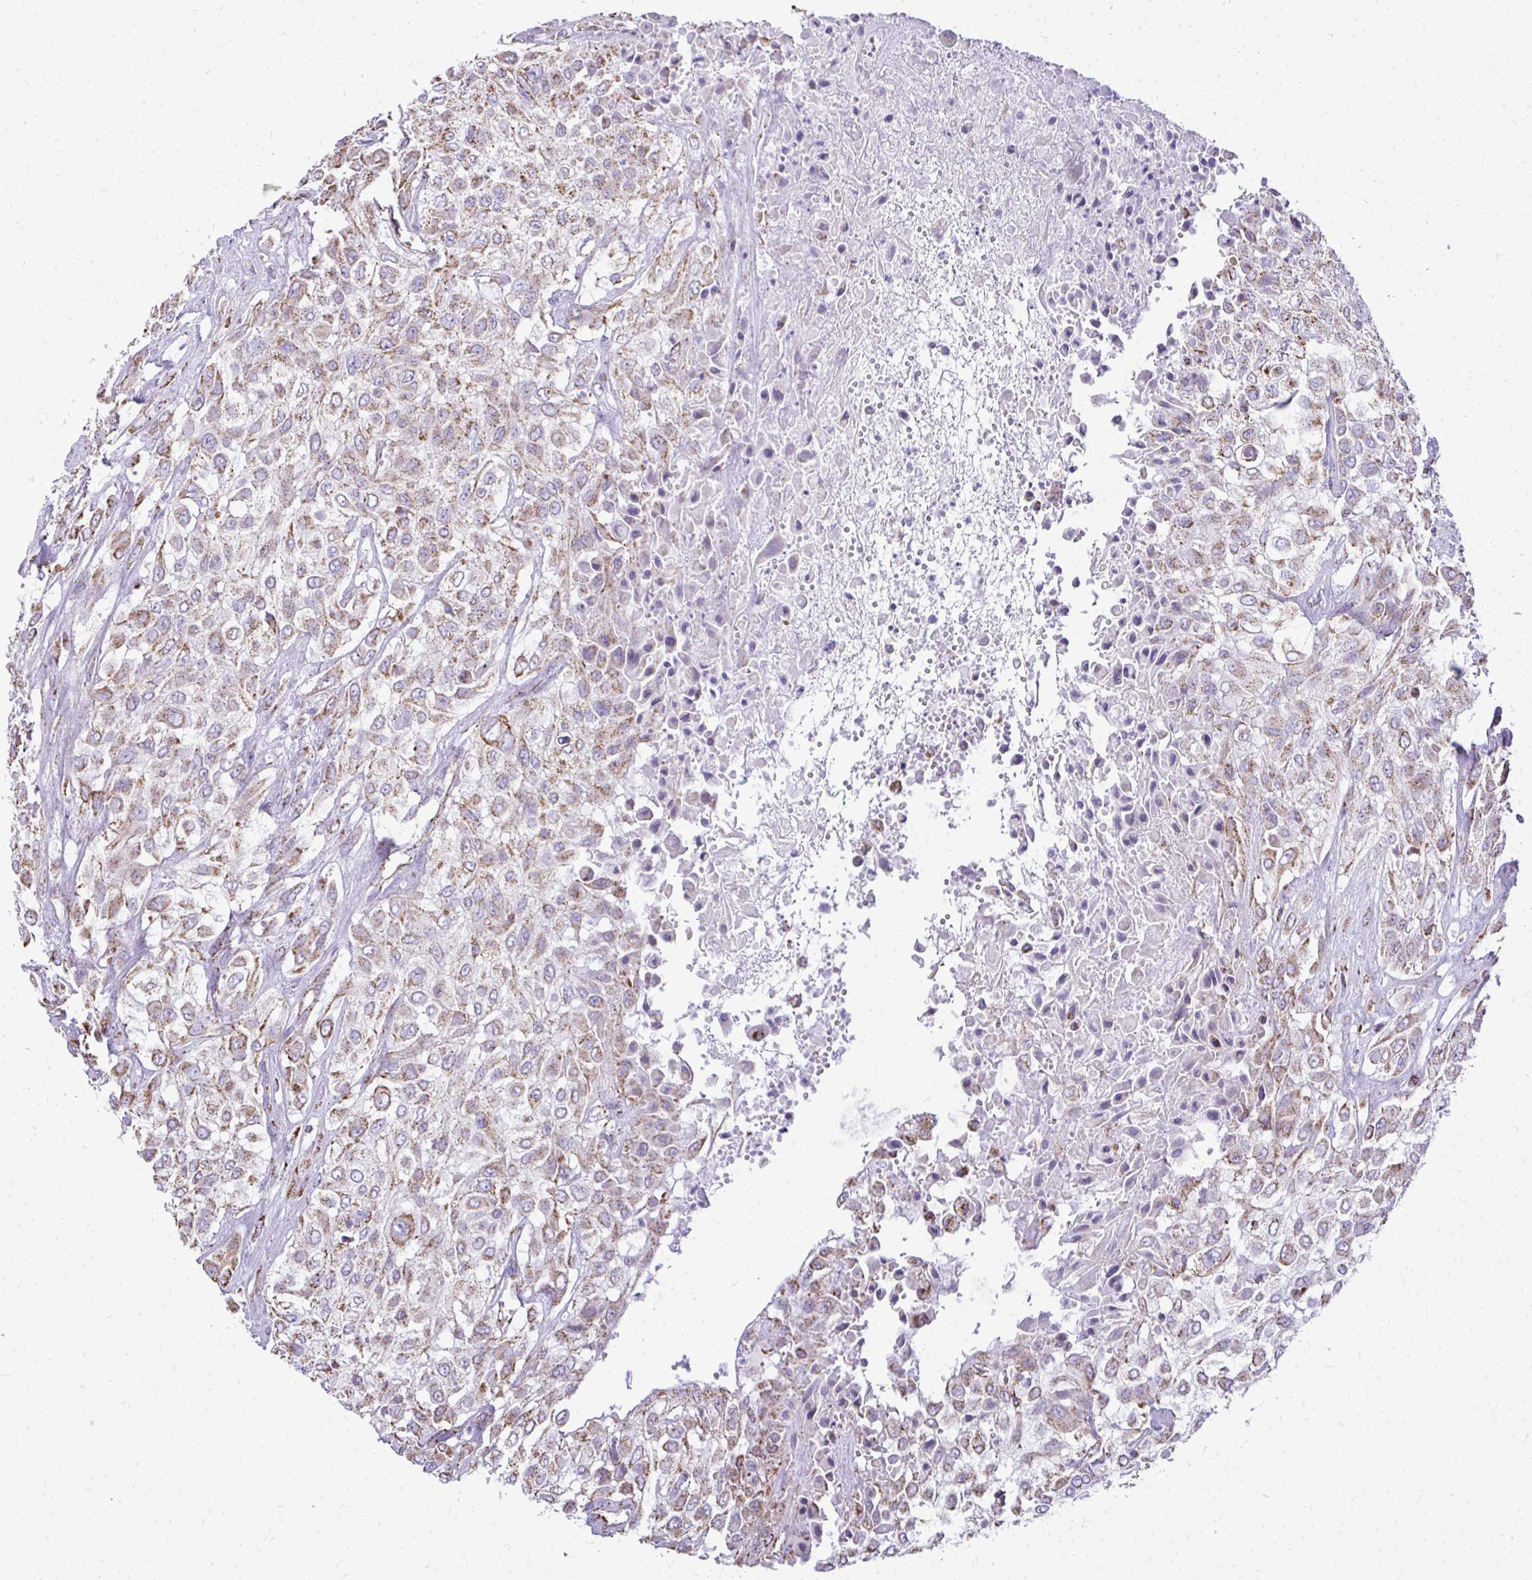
{"staining": {"intensity": "weak", "quantity": ">75%", "location": "cytoplasmic/membranous"}, "tissue": "urothelial cancer", "cell_type": "Tumor cells", "image_type": "cancer", "snomed": [{"axis": "morphology", "description": "Urothelial carcinoma, High grade"}, {"axis": "topography", "description": "Urinary bladder"}], "caption": "The photomicrograph shows staining of urothelial carcinoma (high-grade), revealing weak cytoplasmic/membranous protein expression (brown color) within tumor cells. (DAB (3,3'-diaminobenzidine) = brown stain, brightfield microscopy at high magnification).", "gene": "MPZL2", "patient": {"sex": "male", "age": 57}}